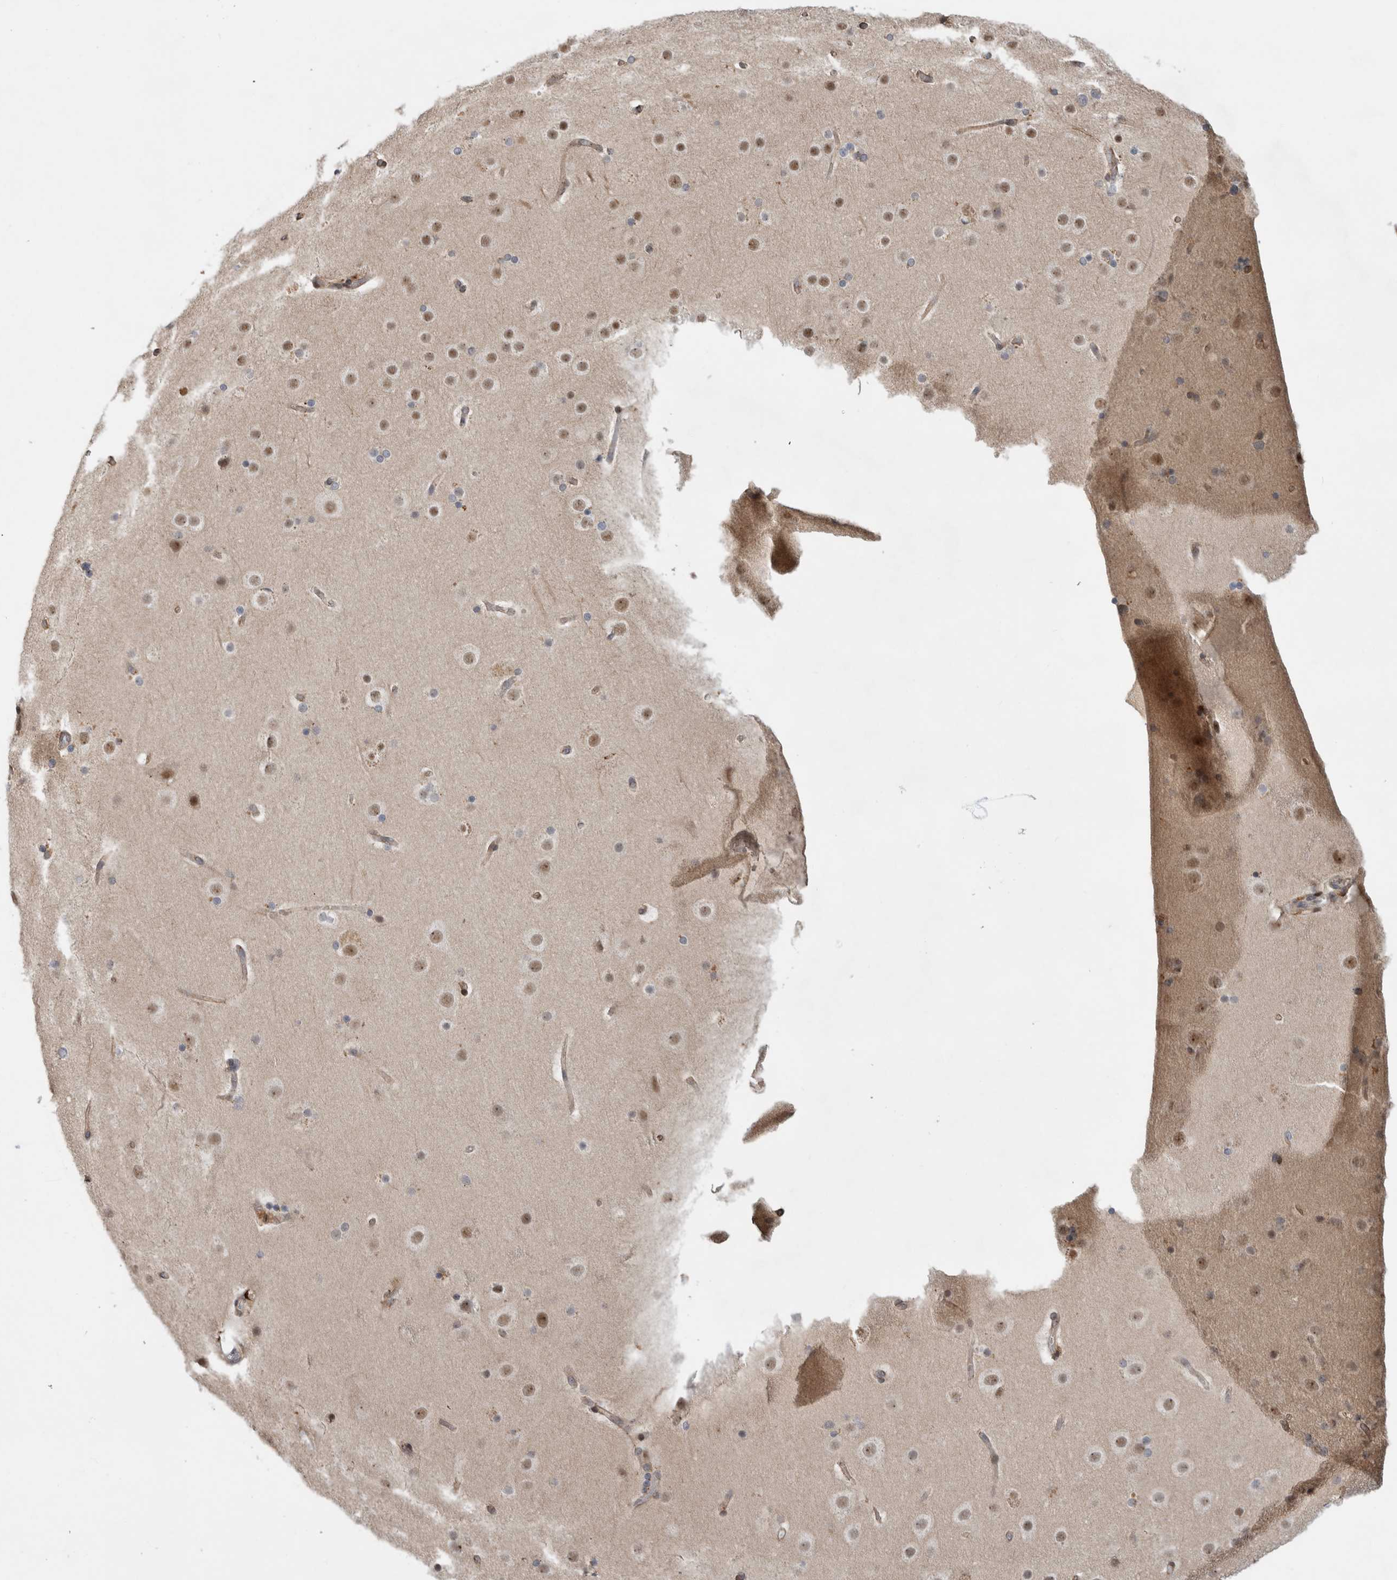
{"staining": {"intensity": "weak", "quantity": ">75%", "location": "cytoplasmic/membranous,nuclear"}, "tissue": "cerebral cortex", "cell_type": "Endothelial cells", "image_type": "normal", "snomed": [{"axis": "morphology", "description": "Normal tissue, NOS"}, {"axis": "topography", "description": "Cerebral cortex"}], "caption": "High-magnification brightfield microscopy of benign cerebral cortex stained with DAB (brown) and counterstained with hematoxylin (blue). endothelial cells exhibit weak cytoplasmic/membranous,nuclear staining is present in about>75% of cells. Ihc stains the protein of interest in brown and the nuclei are stained blue.", "gene": "NAB2", "patient": {"sex": "male", "age": 57}}